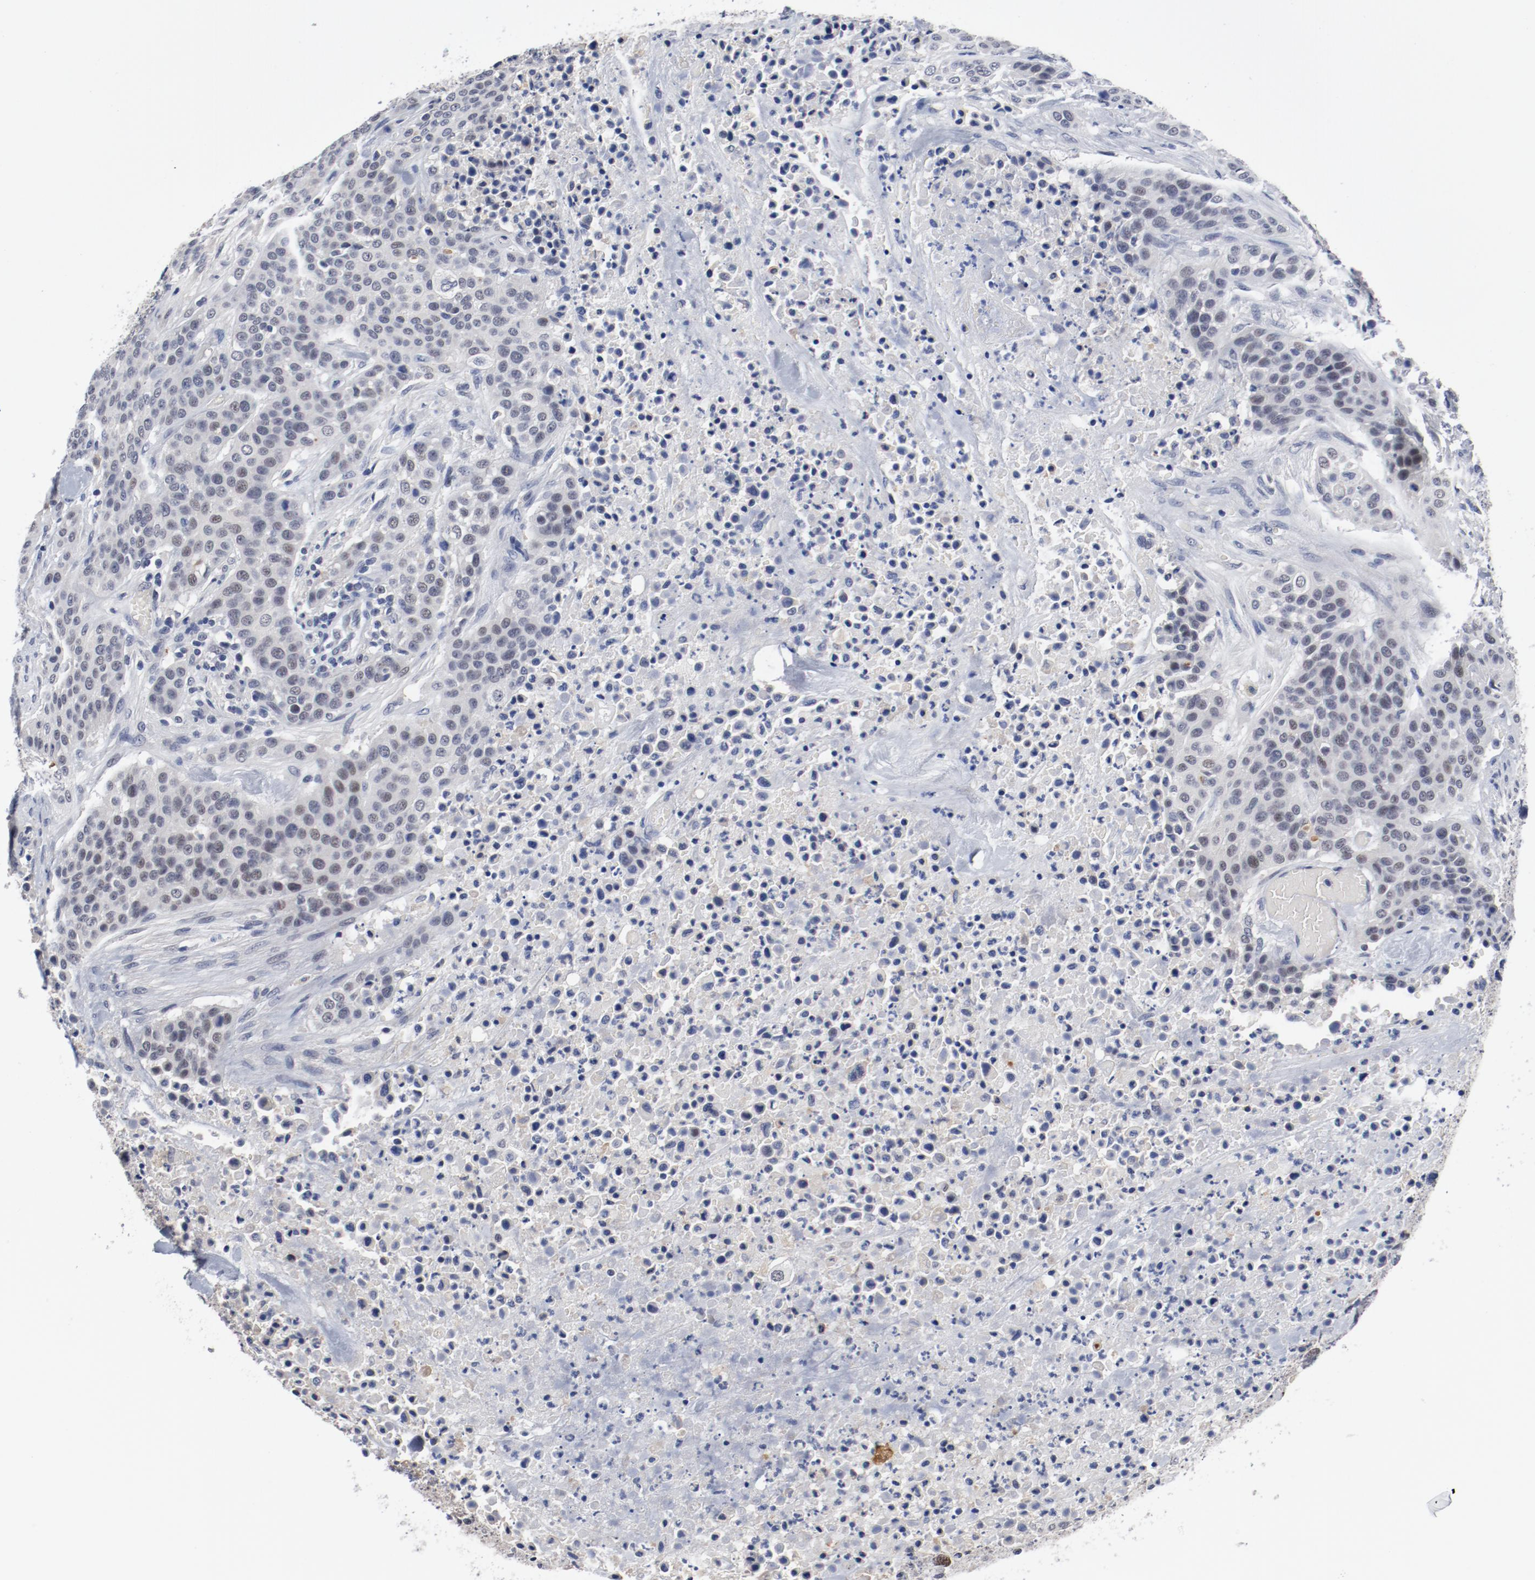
{"staining": {"intensity": "weak", "quantity": "<25%", "location": "nuclear"}, "tissue": "urothelial cancer", "cell_type": "Tumor cells", "image_type": "cancer", "snomed": [{"axis": "morphology", "description": "Urothelial carcinoma, High grade"}, {"axis": "topography", "description": "Urinary bladder"}], "caption": "Immunohistochemical staining of human urothelial cancer displays no significant expression in tumor cells.", "gene": "ANKLE2", "patient": {"sex": "male", "age": 74}}